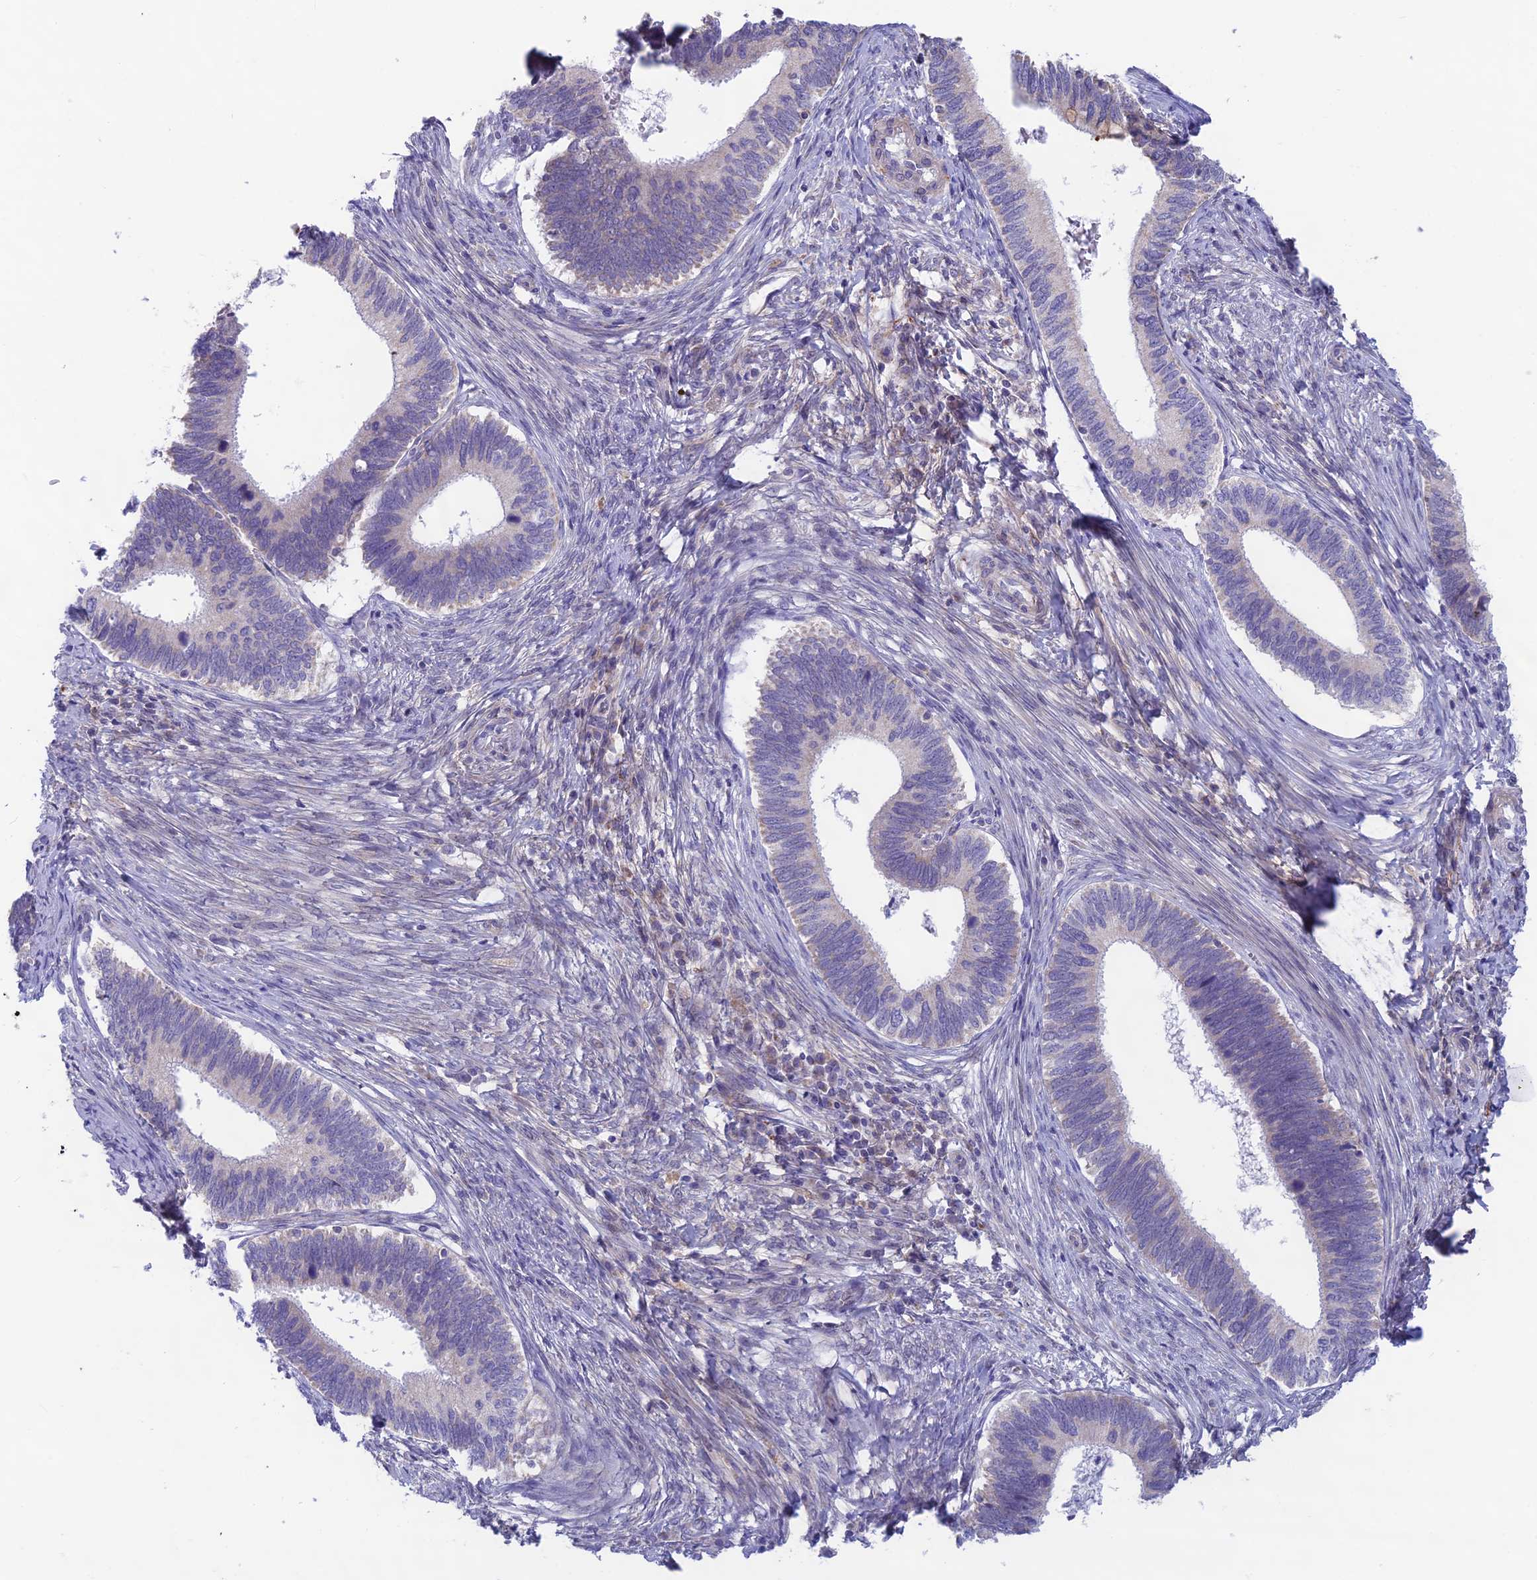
{"staining": {"intensity": "negative", "quantity": "none", "location": "none"}, "tissue": "cervical cancer", "cell_type": "Tumor cells", "image_type": "cancer", "snomed": [{"axis": "morphology", "description": "Adenocarcinoma, NOS"}, {"axis": "topography", "description": "Cervix"}], "caption": "High magnification brightfield microscopy of adenocarcinoma (cervical) stained with DAB (3,3'-diaminobenzidine) (brown) and counterstained with hematoxylin (blue): tumor cells show no significant positivity. Nuclei are stained in blue.", "gene": "PLAC9", "patient": {"sex": "female", "age": 42}}